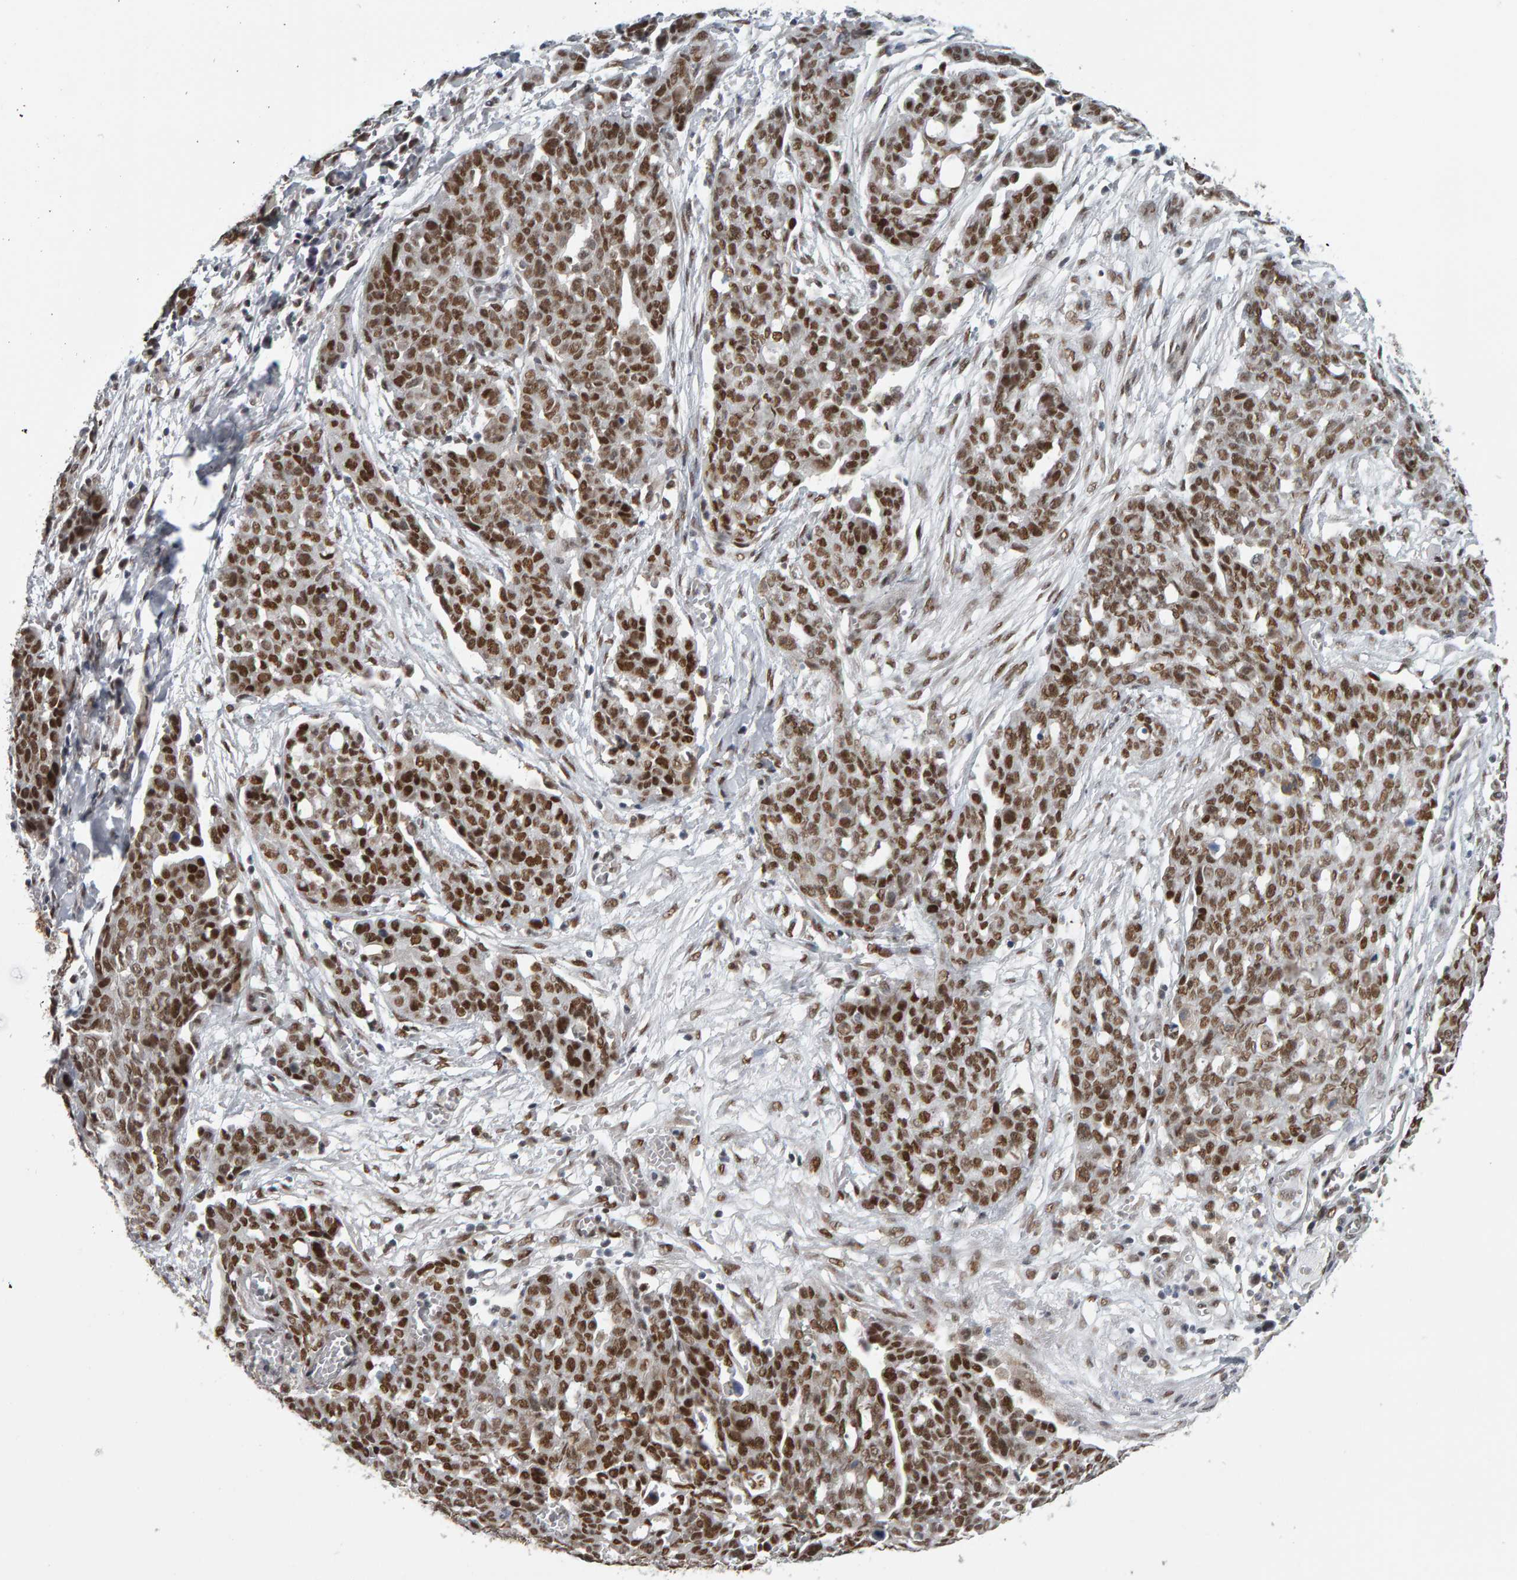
{"staining": {"intensity": "strong", "quantity": ">75%", "location": "nuclear"}, "tissue": "ovarian cancer", "cell_type": "Tumor cells", "image_type": "cancer", "snomed": [{"axis": "morphology", "description": "Cystadenocarcinoma, serous, NOS"}, {"axis": "topography", "description": "Soft tissue"}, {"axis": "topography", "description": "Ovary"}], "caption": "Ovarian cancer (serous cystadenocarcinoma) stained for a protein (brown) reveals strong nuclear positive staining in about >75% of tumor cells.", "gene": "ATF7IP", "patient": {"sex": "female", "age": 57}}